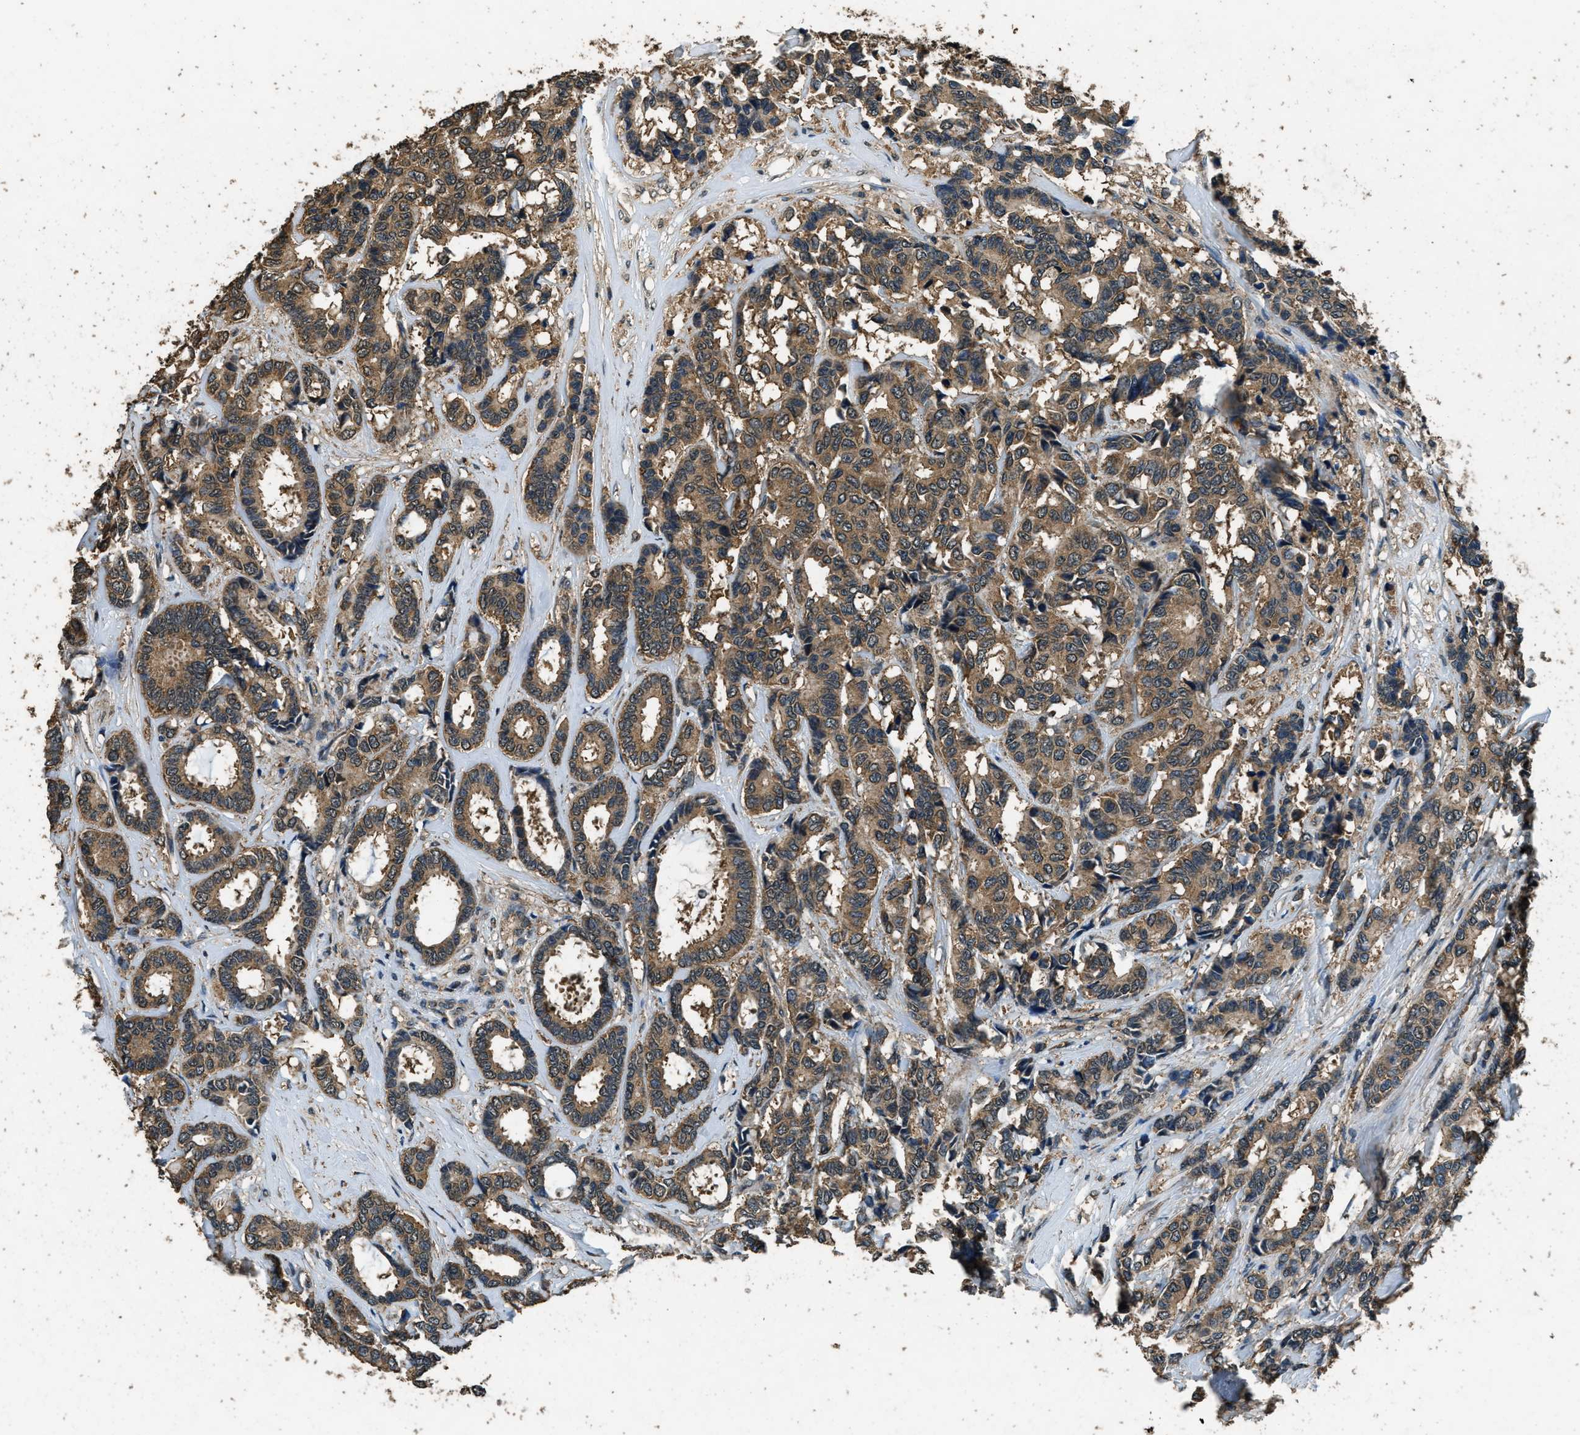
{"staining": {"intensity": "moderate", "quantity": ">75%", "location": "cytoplasmic/membranous"}, "tissue": "breast cancer", "cell_type": "Tumor cells", "image_type": "cancer", "snomed": [{"axis": "morphology", "description": "Duct carcinoma"}, {"axis": "topography", "description": "Breast"}], "caption": "Human breast cancer (invasive ductal carcinoma) stained with a brown dye displays moderate cytoplasmic/membranous positive expression in approximately >75% of tumor cells.", "gene": "SALL3", "patient": {"sex": "female", "age": 87}}